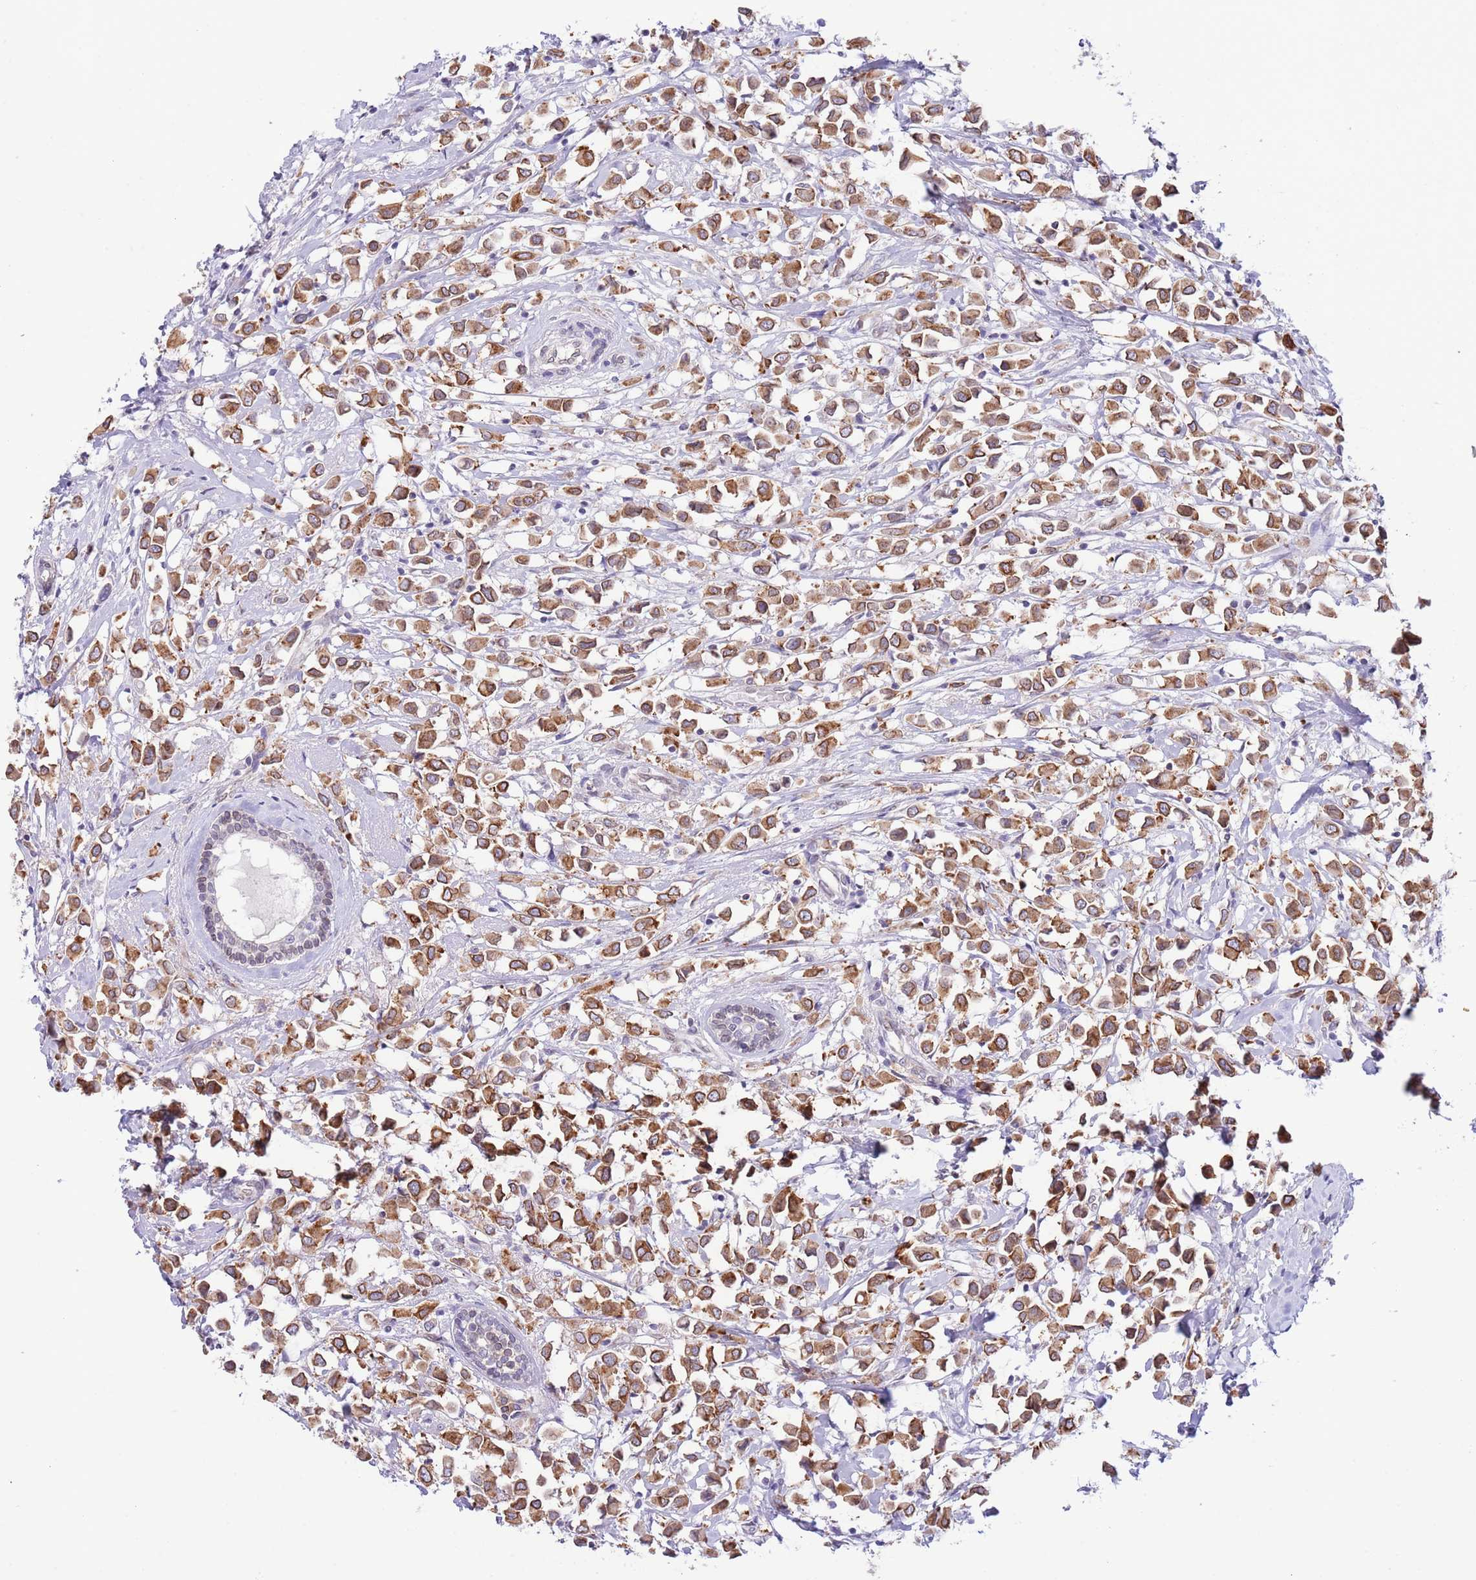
{"staining": {"intensity": "moderate", "quantity": ">75%", "location": "cytoplasmic/membranous"}, "tissue": "breast cancer", "cell_type": "Tumor cells", "image_type": "cancer", "snomed": [{"axis": "morphology", "description": "Duct carcinoma"}, {"axis": "topography", "description": "Breast"}], "caption": "Brown immunohistochemical staining in human infiltrating ductal carcinoma (breast) reveals moderate cytoplasmic/membranous staining in approximately >75% of tumor cells.", "gene": "EBPL", "patient": {"sex": "female", "age": 61}}